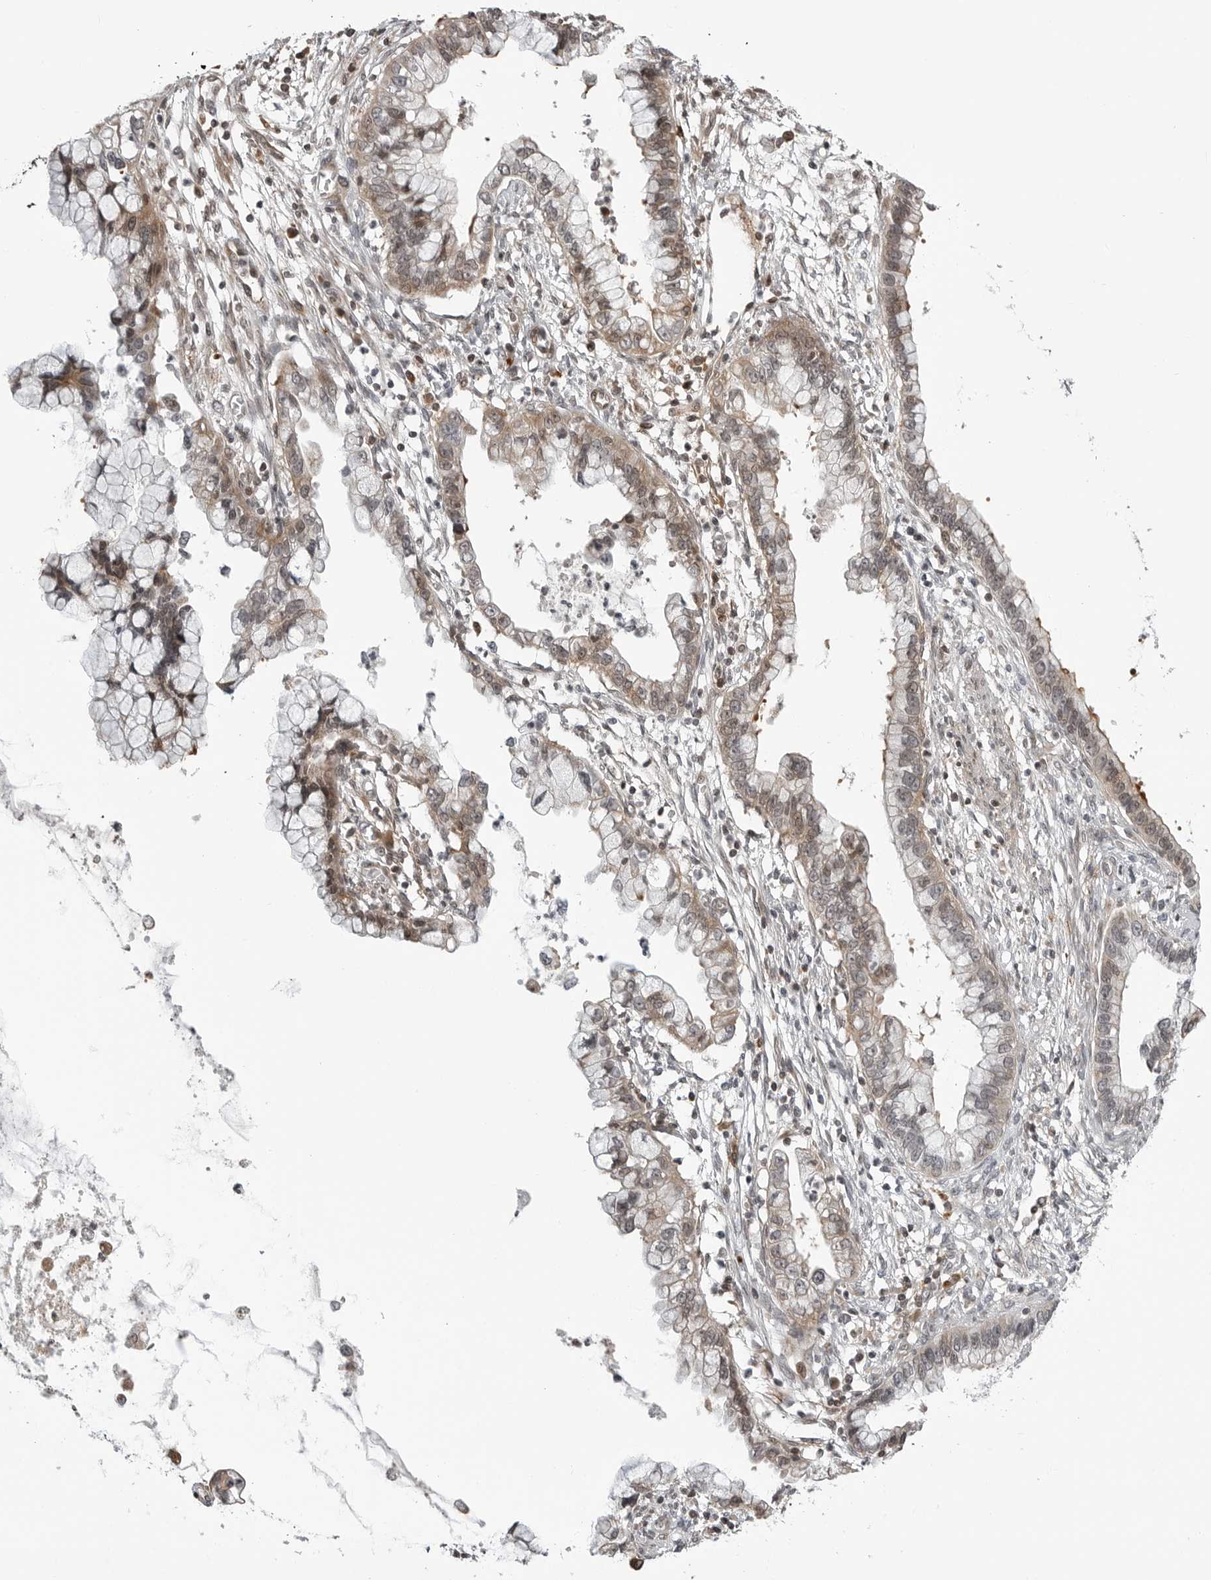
{"staining": {"intensity": "moderate", "quantity": "<25%", "location": "cytoplasmic/membranous"}, "tissue": "cervical cancer", "cell_type": "Tumor cells", "image_type": "cancer", "snomed": [{"axis": "morphology", "description": "Adenocarcinoma, NOS"}, {"axis": "topography", "description": "Cervix"}], "caption": "This micrograph reveals IHC staining of adenocarcinoma (cervical), with low moderate cytoplasmic/membranous staining in about <25% of tumor cells.", "gene": "CXCR5", "patient": {"sex": "female", "age": 44}}